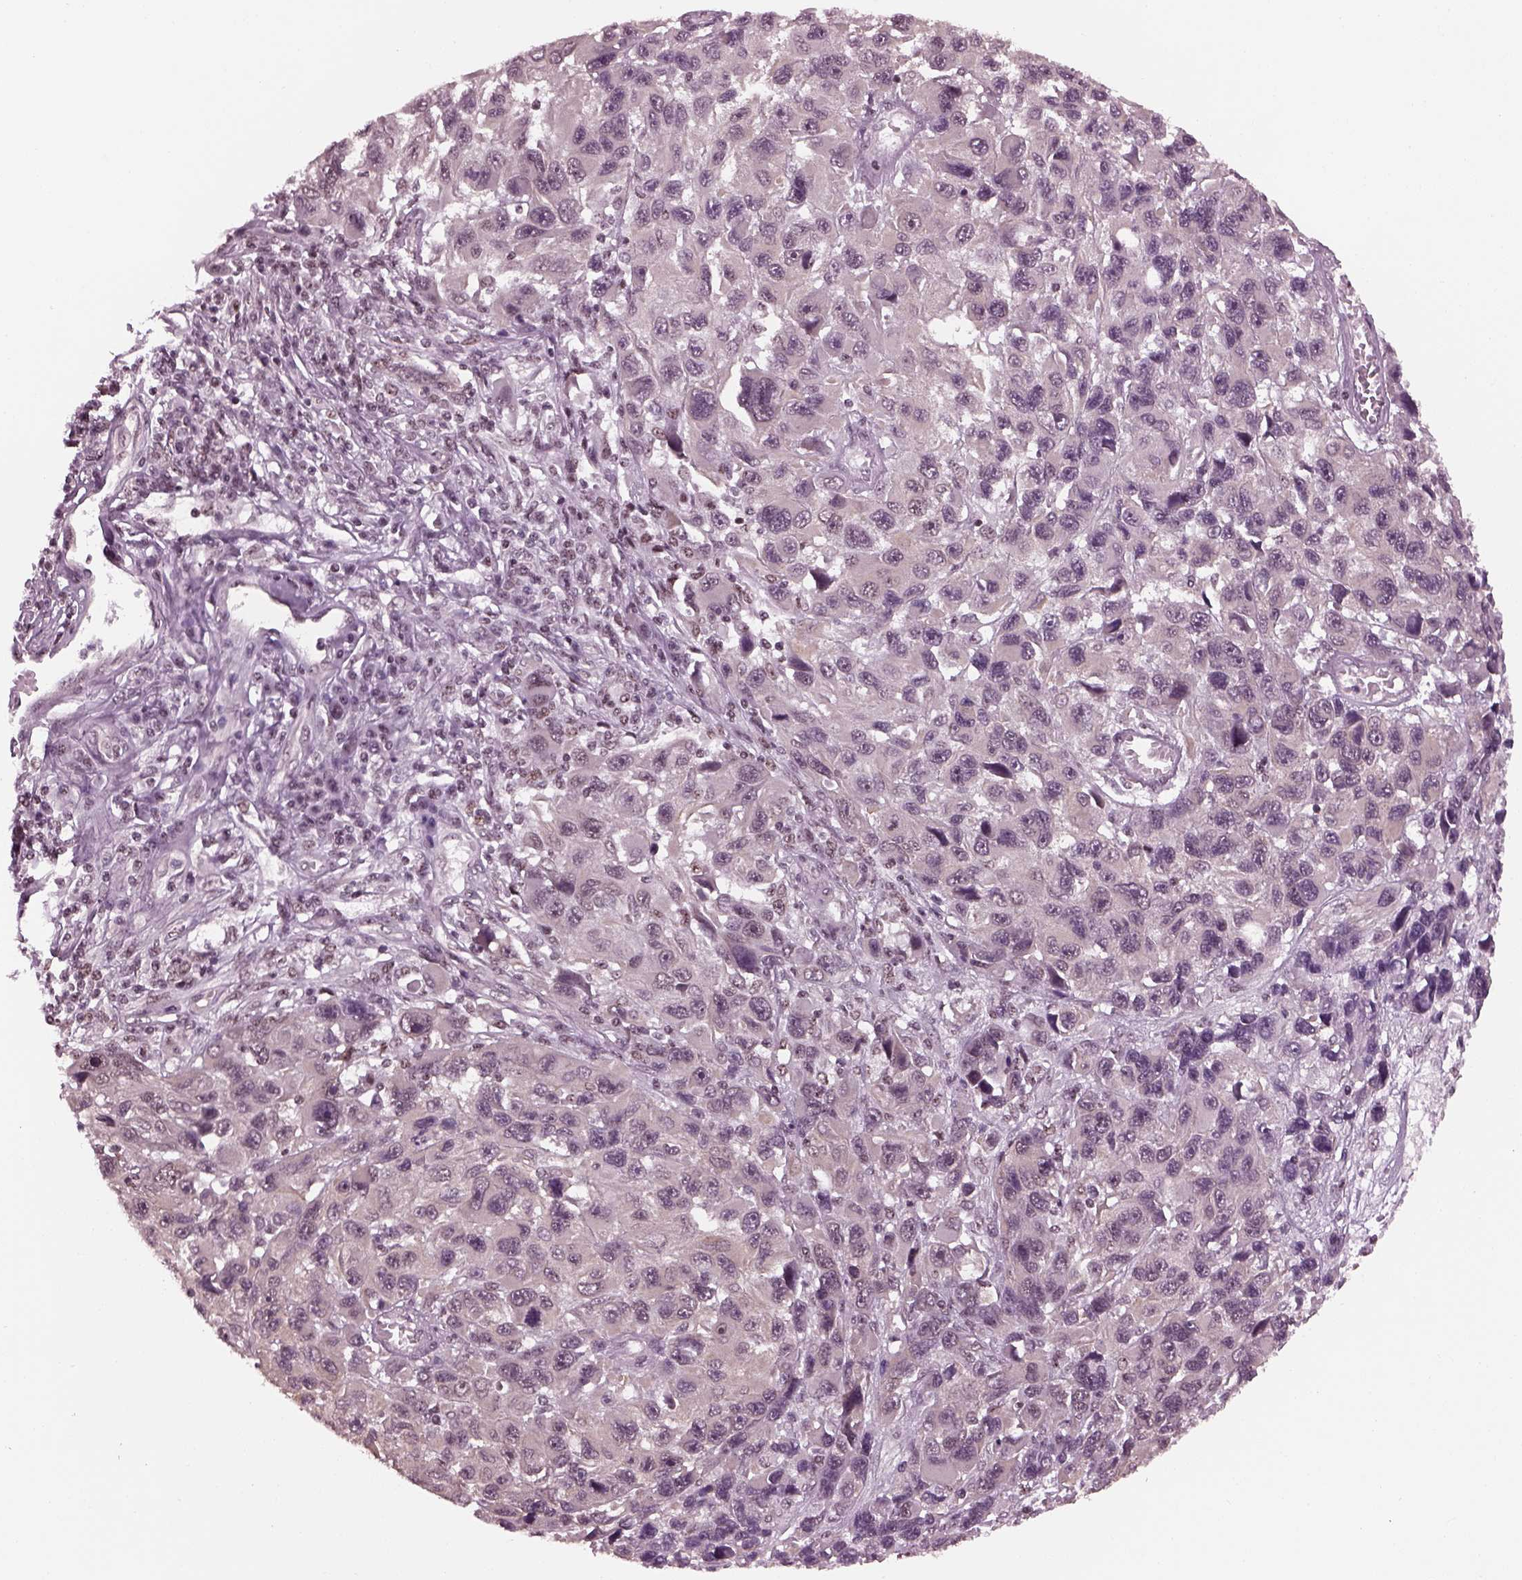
{"staining": {"intensity": "negative", "quantity": "none", "location": "none"}, "tissue": "melanoma", "cell_type": "Tumor cells", "image_type": "cancer", "snomed": [{"axis": "morphology", "description": "Malignant melanoma, NOS"}, {"axis": "topography", "description": "Skin"}], "caption": "Tumor cells show no significant protein positivity in melanoma.", "gene": "RUVBL2", "patient": {"sex": "male", "age": 53}}